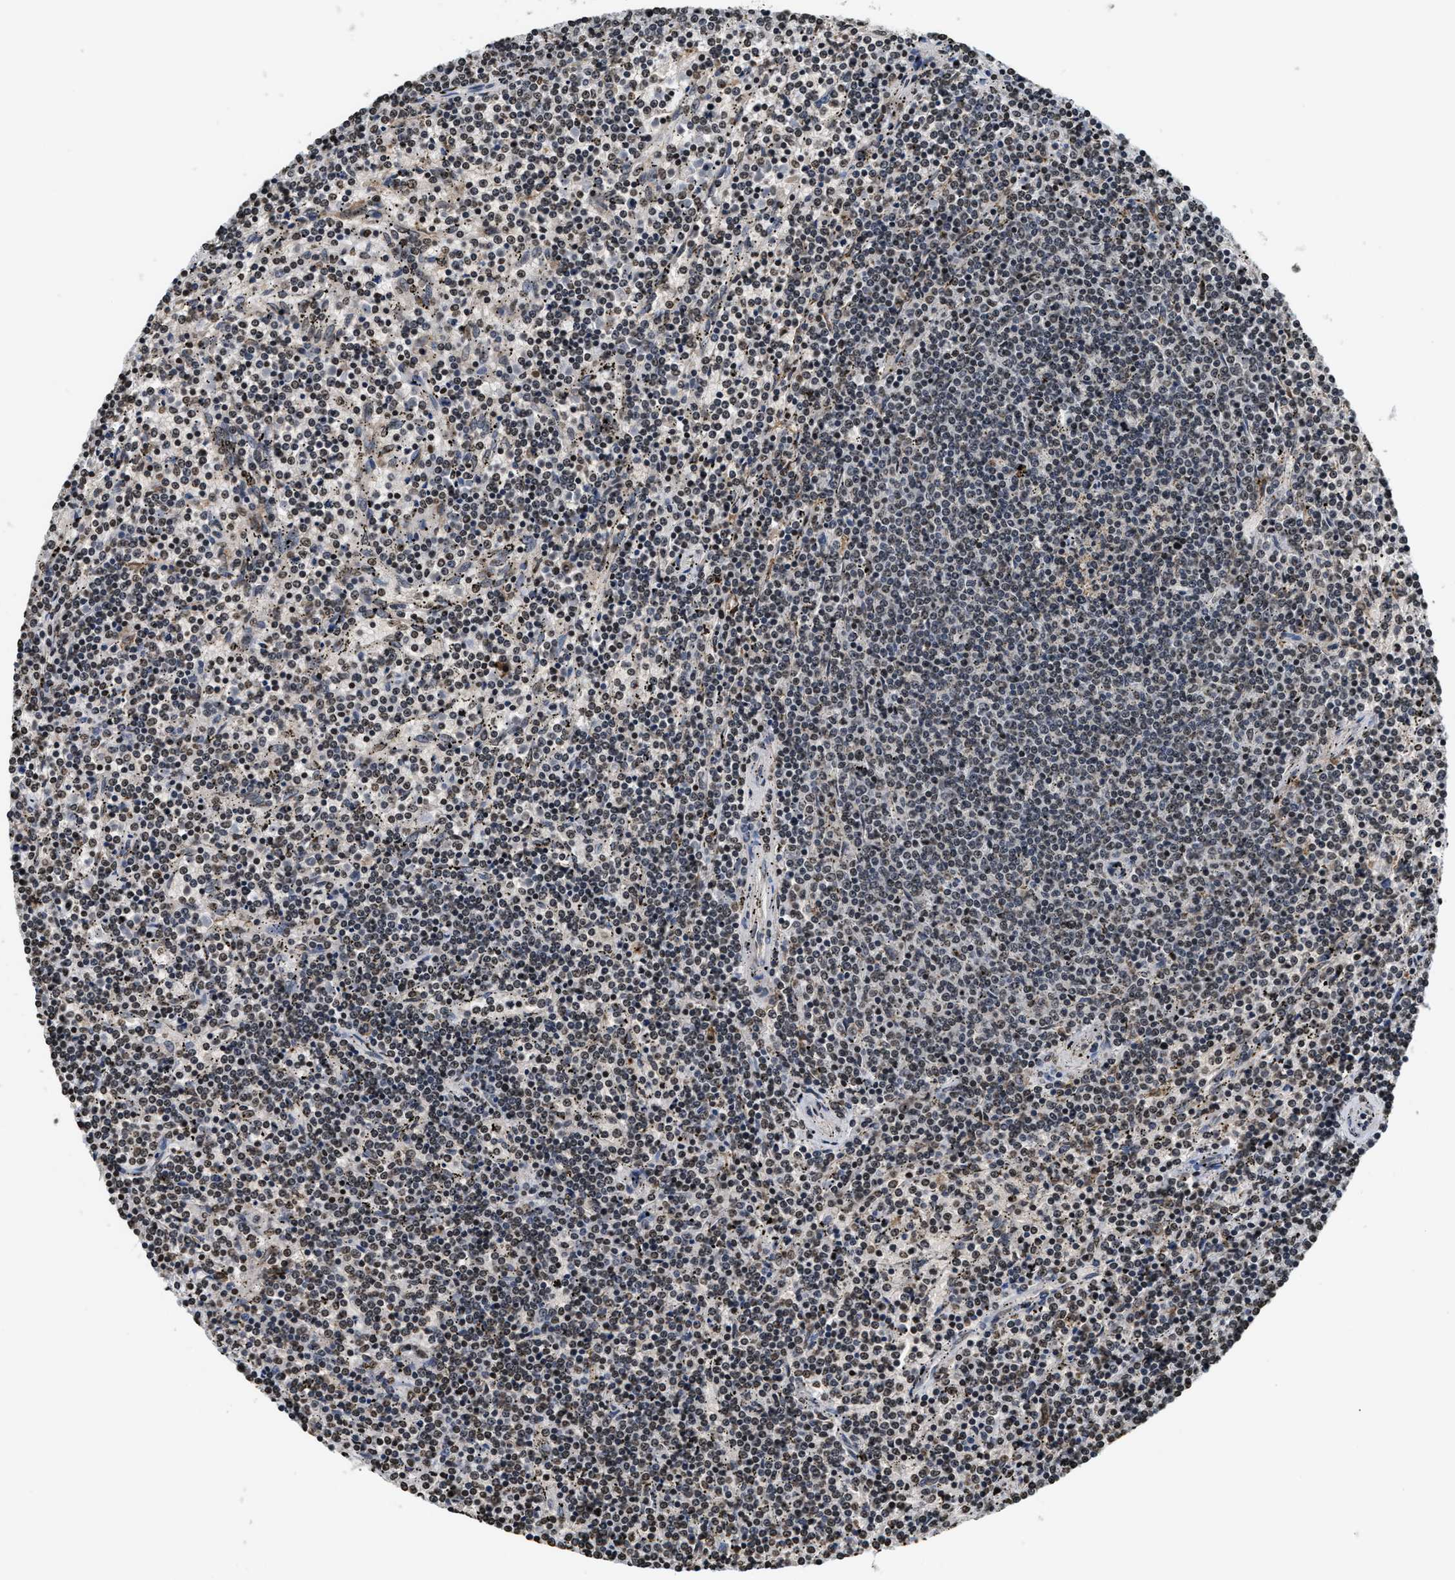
{"staining": {"intensity": "weak", "quantity": ">75%", "location": "nuclear"}, "tissue": "lymphoma", "cell_type": "Tumor cells", "image_type": "cancer", "snomed": [{"axis": "morphology", "description": "Malignant lymphoma, non-Hodgkin's type, Low grade"}, {"axis": "topography", "description": "Spleen"}], "caption": "Protein staining by immunohistochemistry demonstrates weak nuclear staining in approximately >75% of tumor cells in low-grade malignant lymphoma, non-Hodgkin's type.", "gene": "DNASE1L3", "patient": {"sex": "female", "age": 50}}